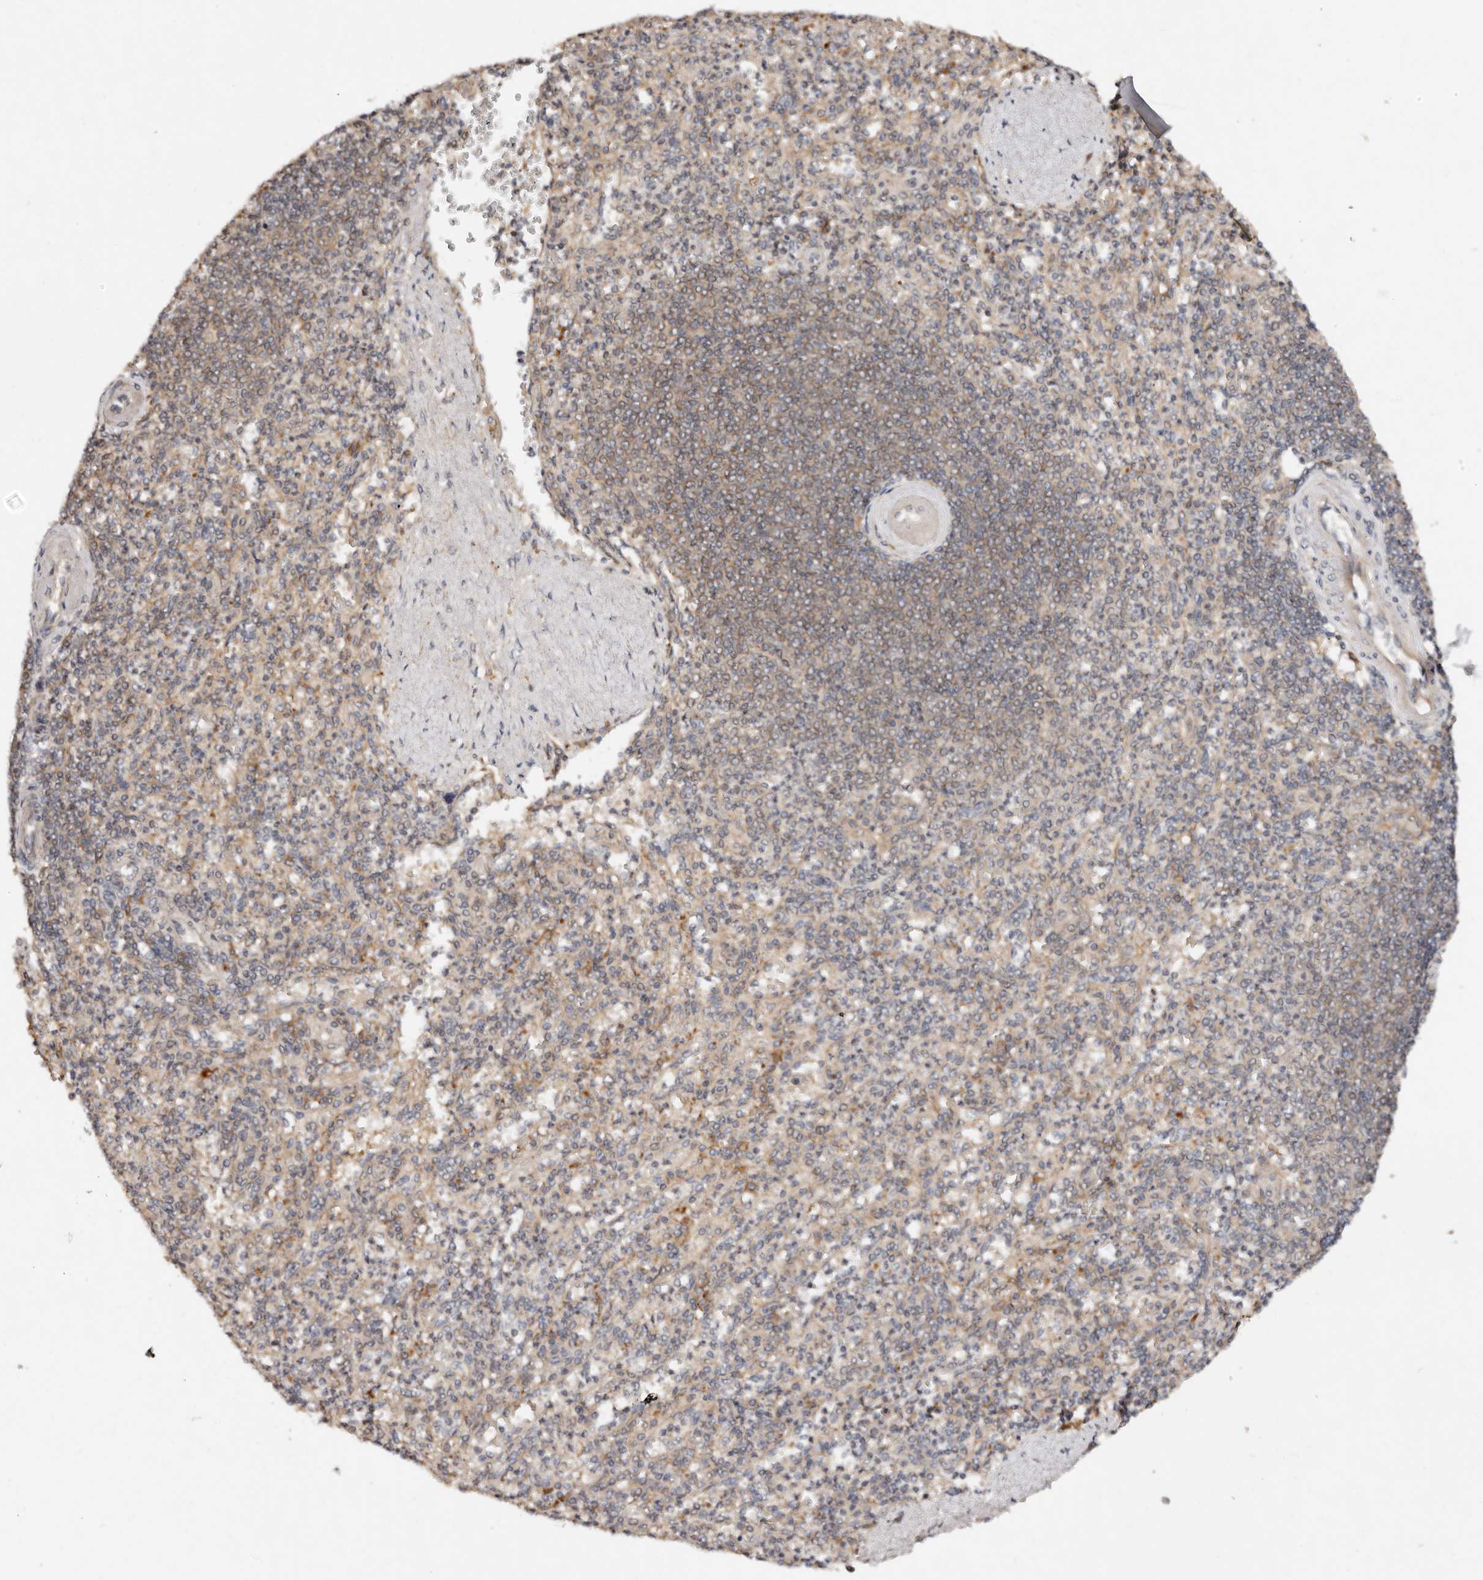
{"staining": {"intensity": "weak", "quantity": "<25%", "location": "cytoplasmic/membranous"}, "tissue": "spleen", "cell_type": "Cells in red pulp", "image_type": "normal", "snomed": [{"axis": "morphology", "description": "Normal tissue, NOS"}, {"axis": "topography", "description": "Spleen"}], "caption": "Immunohistochemical staining of unremarkable spleen demonstrates no significant positivity in cells in red pulp.", "gene": "DENND11", "patient": {"sex": "female", "age": 74}}